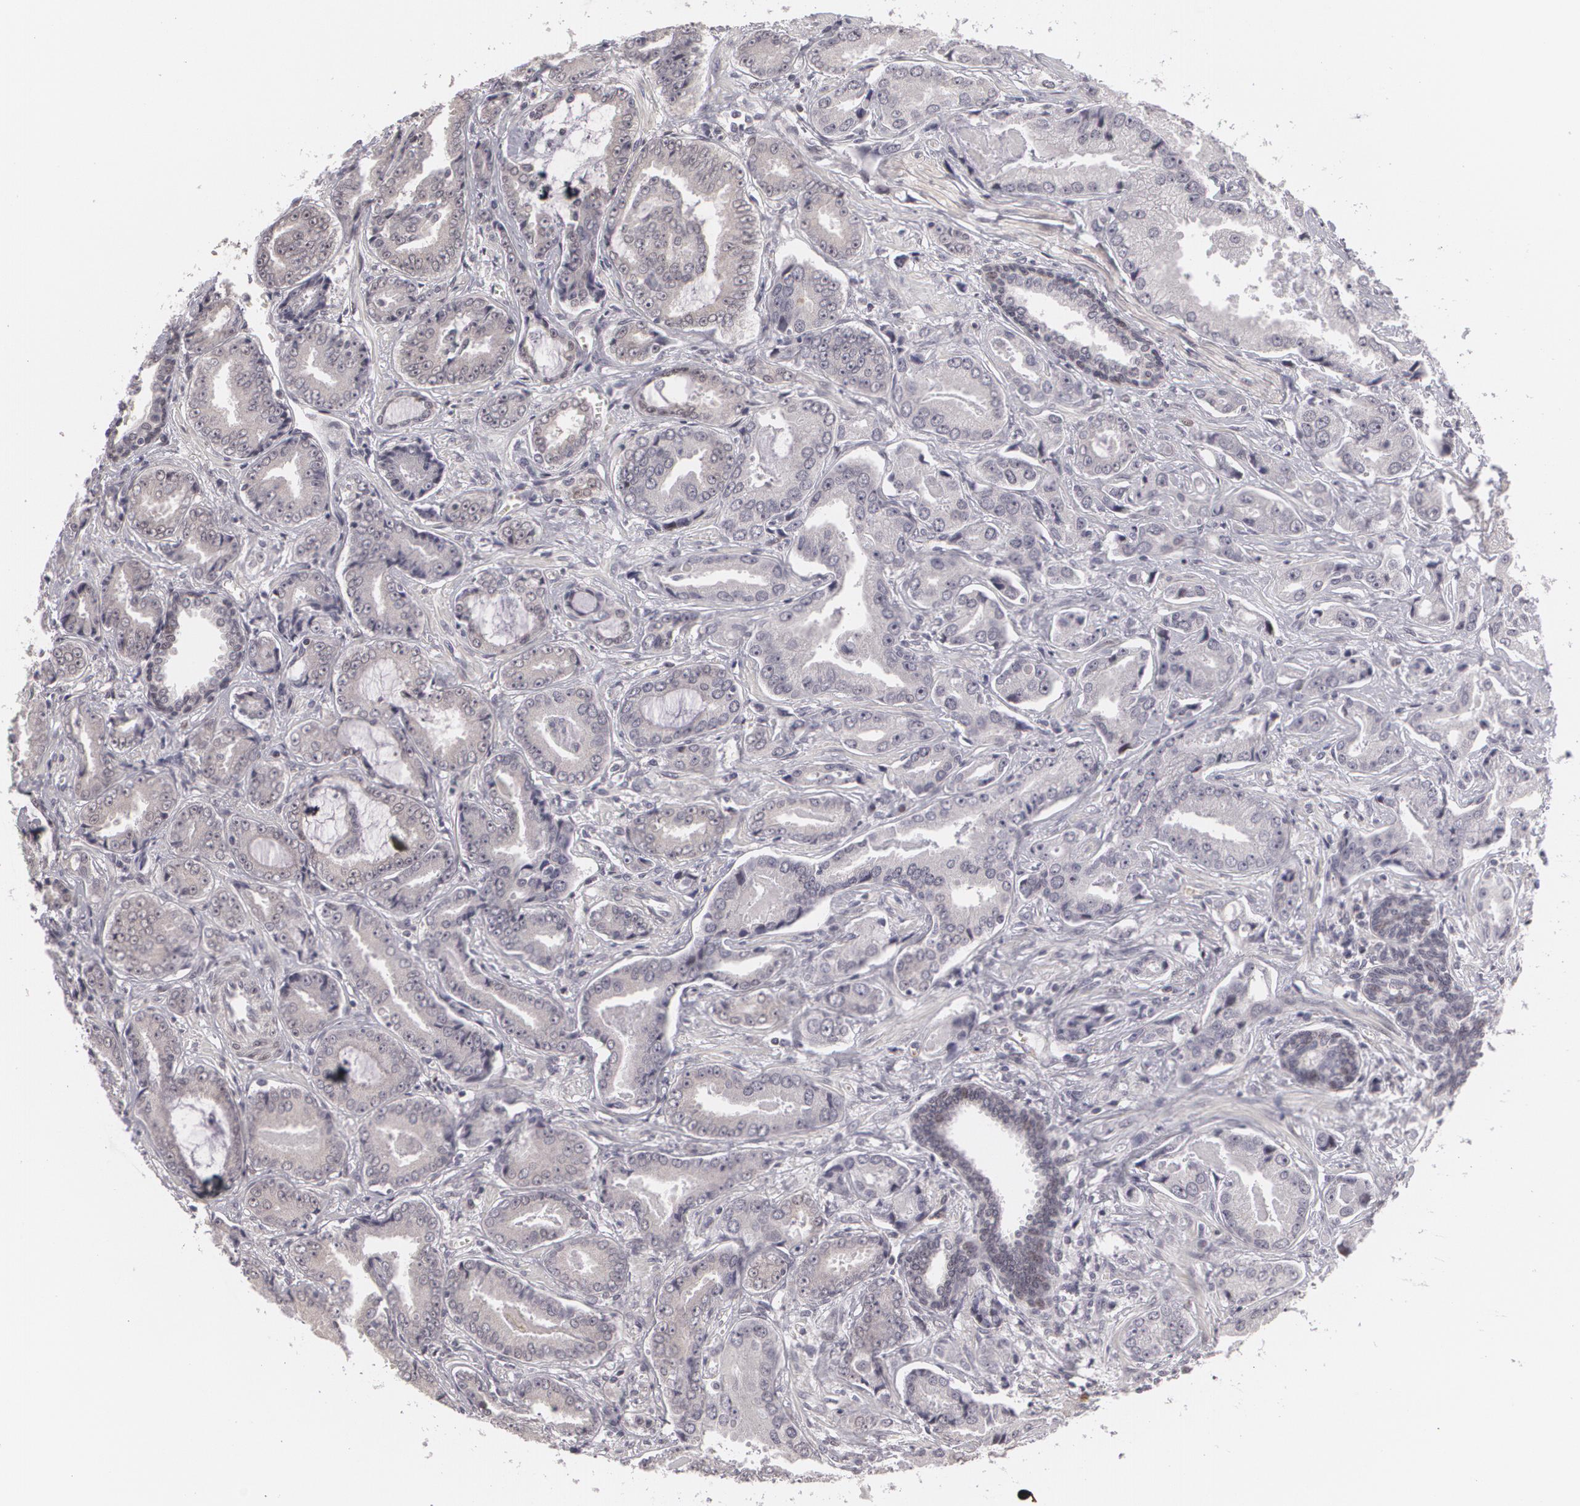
{"staining": {"intensity": "negative", "quantity": "none", "location": "none"}, "tissue": "prostate cancer", "cell_type": "Tumor cells", "image_type": "cancer", "snomed": [{"axis": "morphology", "description": "Adenocarcinoma, Low grade"}, {"axis": "topography", "description": "Prostate"}], "caption": "An IHC micrograph of prostate cancer is shown. There is no staining in tumor cells of prostate cancer.", "gene": "ZBTB16", "patient": {"sex": "male", "age": 65}}